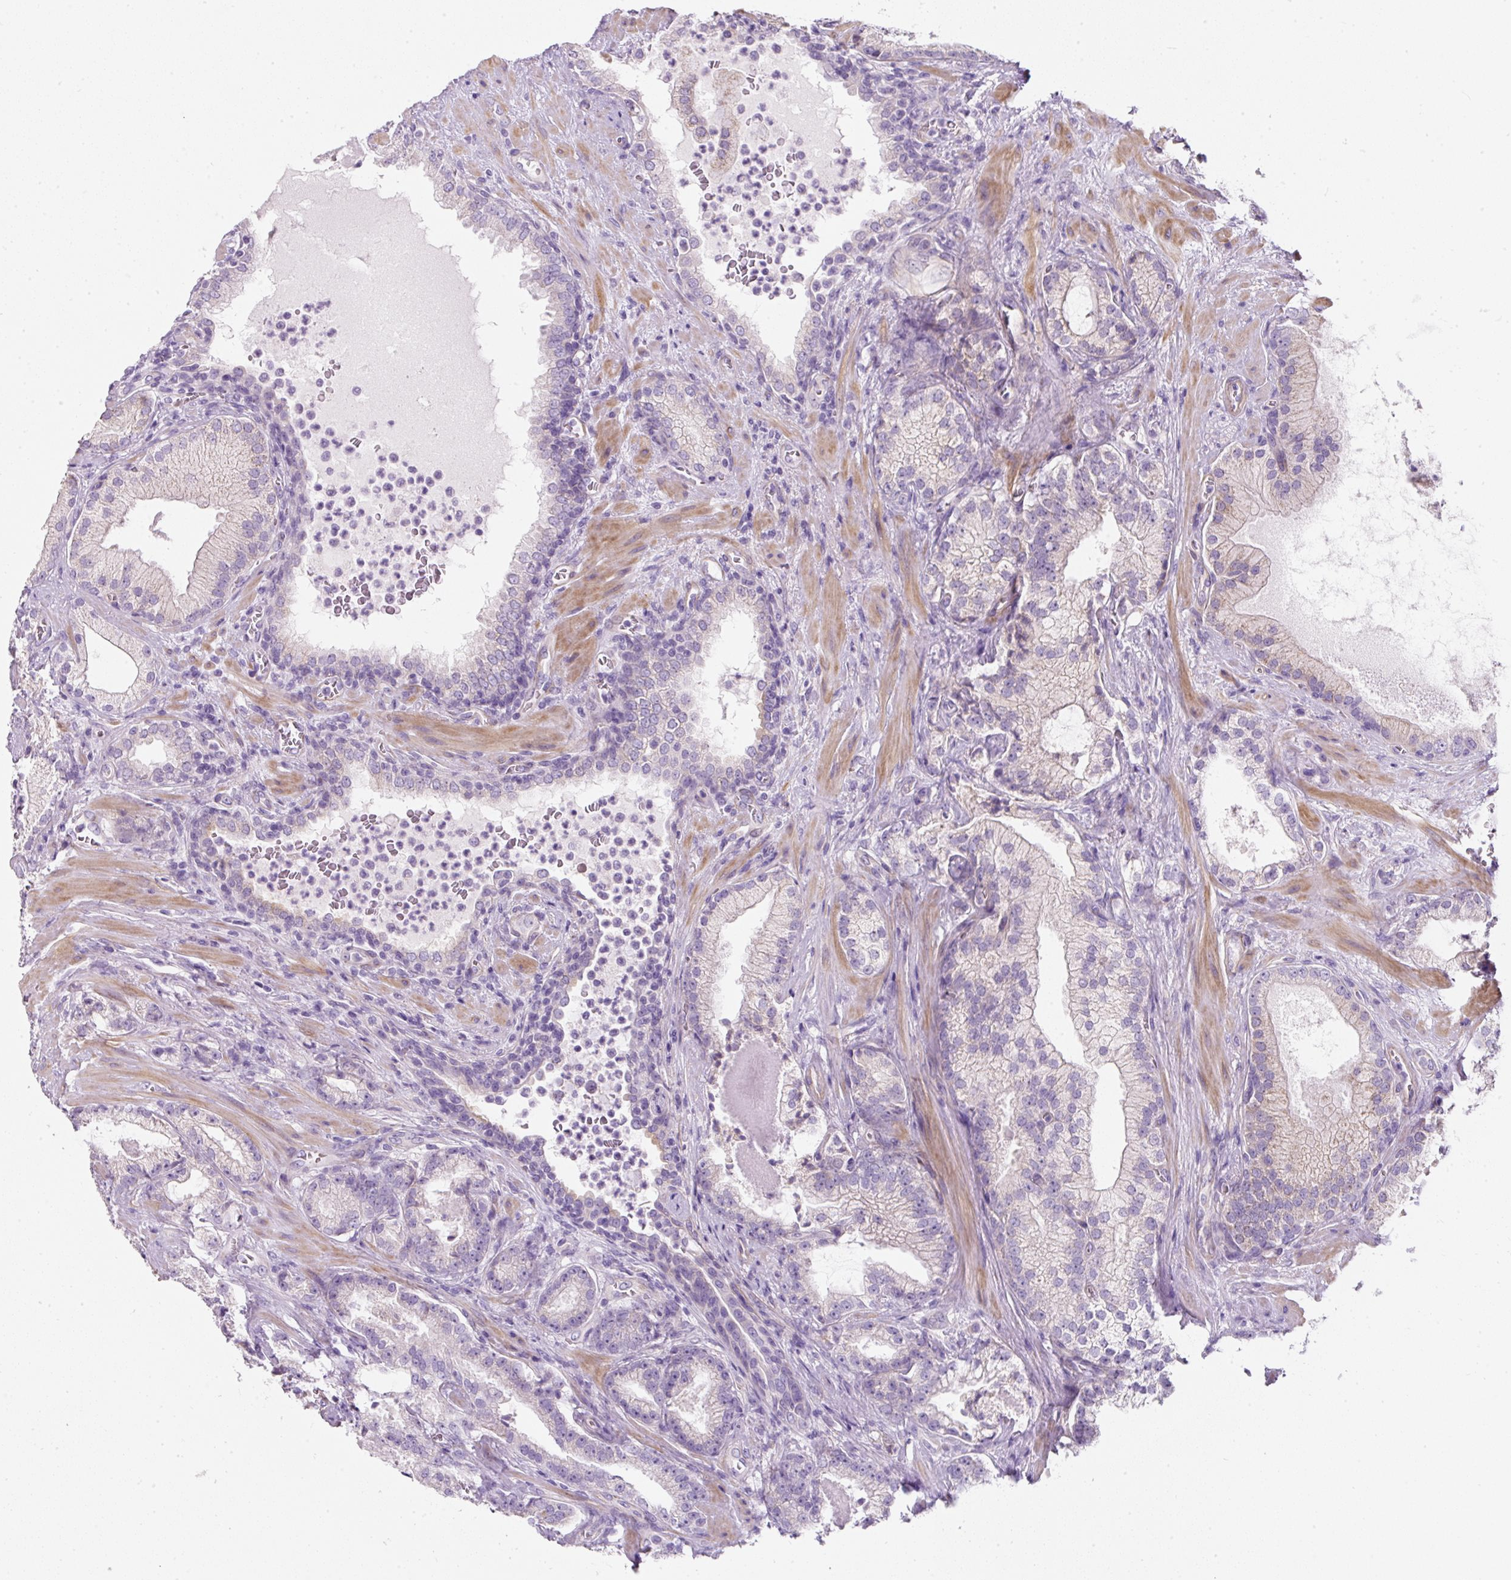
{"staining": {"intensity": "negative", "quantity": "none", "location": "none"}, "tissue": "prostate cancer", "cell_type": "Tumor cells", "image_type": "cancer", "snomed": [{"axis": "morphology", "description": "Adenocarcinoma, High grade"}, {"axis": "topography", "description": "Prostate"}], "caption": "Protein analysis of prostate high-grade adenocarcinoma displays no significant positivity in tumor cells. (Stains: DAB (3,3'-diaminobenzidine) immunohistochemistry (IHC) with hematoxylin counter stain, Microscopy: brightfield microscopy at high magnification).", "gene": "ERAP2", "patient": {"sex": "male", "age": 68}}